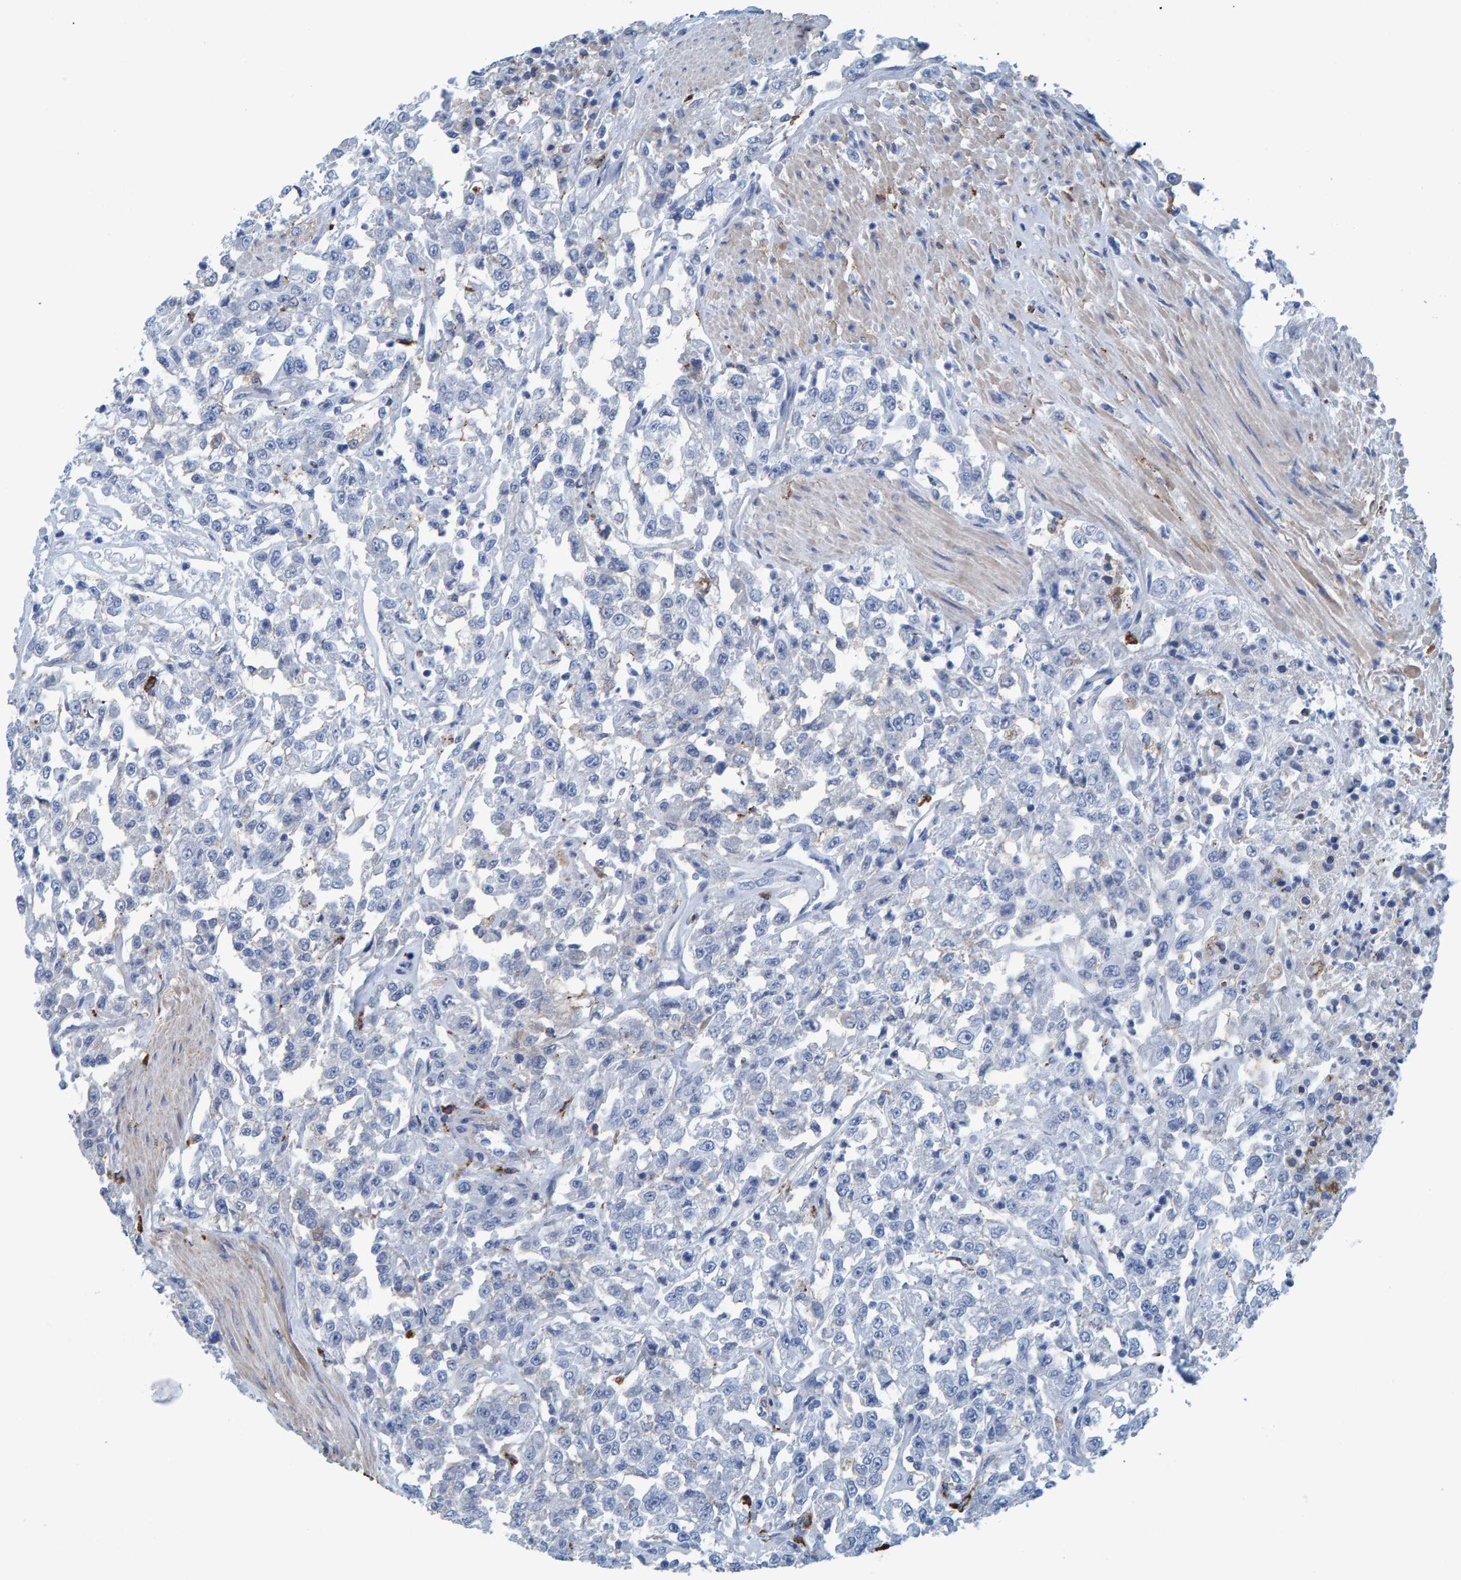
{"staining": {"intensity": "negative", "quantity": "none", "location": "none"}, "tissue": "urothelial cancer", "cell_type": "Tumor cells", "image_type": "cancer", "snomed": [{"axis": "morphology", "description": "Urothelial carcinoma, High grade"}, {"axis": "topography", "description": "Urinary bladder"}], "caption": "High-grade urothelial carcinoma was stained to show a protein in brown. There is no significant expression in tumor cells. The staining was performed using DAB to visualize the protein expression in brown, while the nuclei were stained in blue with hematoxylin (Magnification: 20x).", "gene": "IDO1", "patient": {"sex": "male", "age": 46}}